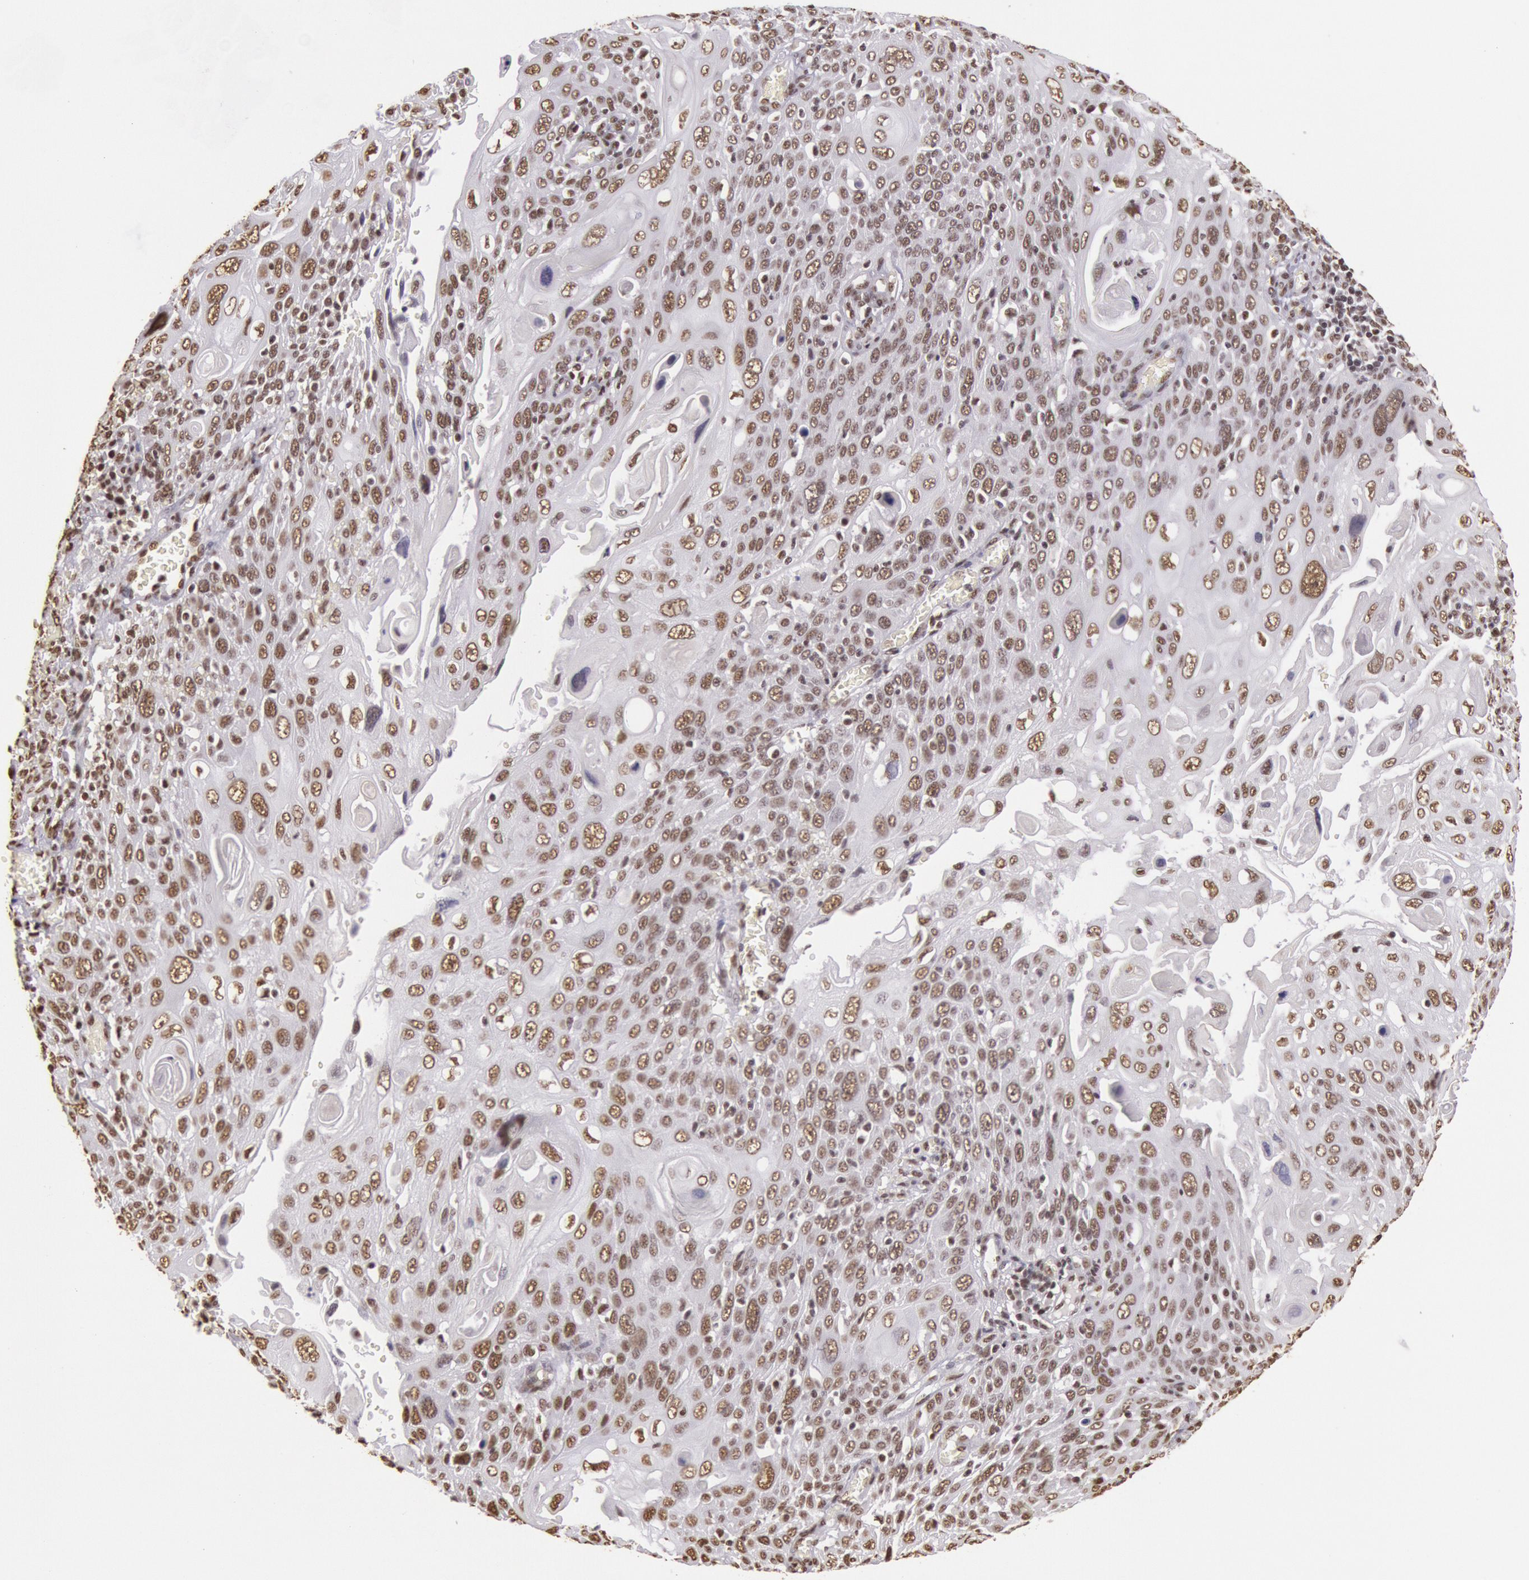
{"staining": {"intensity": "moderate", "quantity": ">75%", "location": "nuclear"}, "tissue": "cervical cancer", "cell_type": "Tumor cells", "image_type": "cancer", "snomed": [{"axis": "morphology", "description": "Squamous cell carcinoma, NOS"}, {"axis": "topography", "description": "Cervix"}], "caption": "Immunohistochemical staining of cervical cancer (squamous cell carcinoma) exhibits moderate nuclear protein positivity in about >75% of tumor cells. (Stains: DAB in brown, nuclei in blue, Microscopy: brightfield microscopy at high magnification).", "gene": "HNRNPH2", "patient": {"sex": "female", "age": 54}}